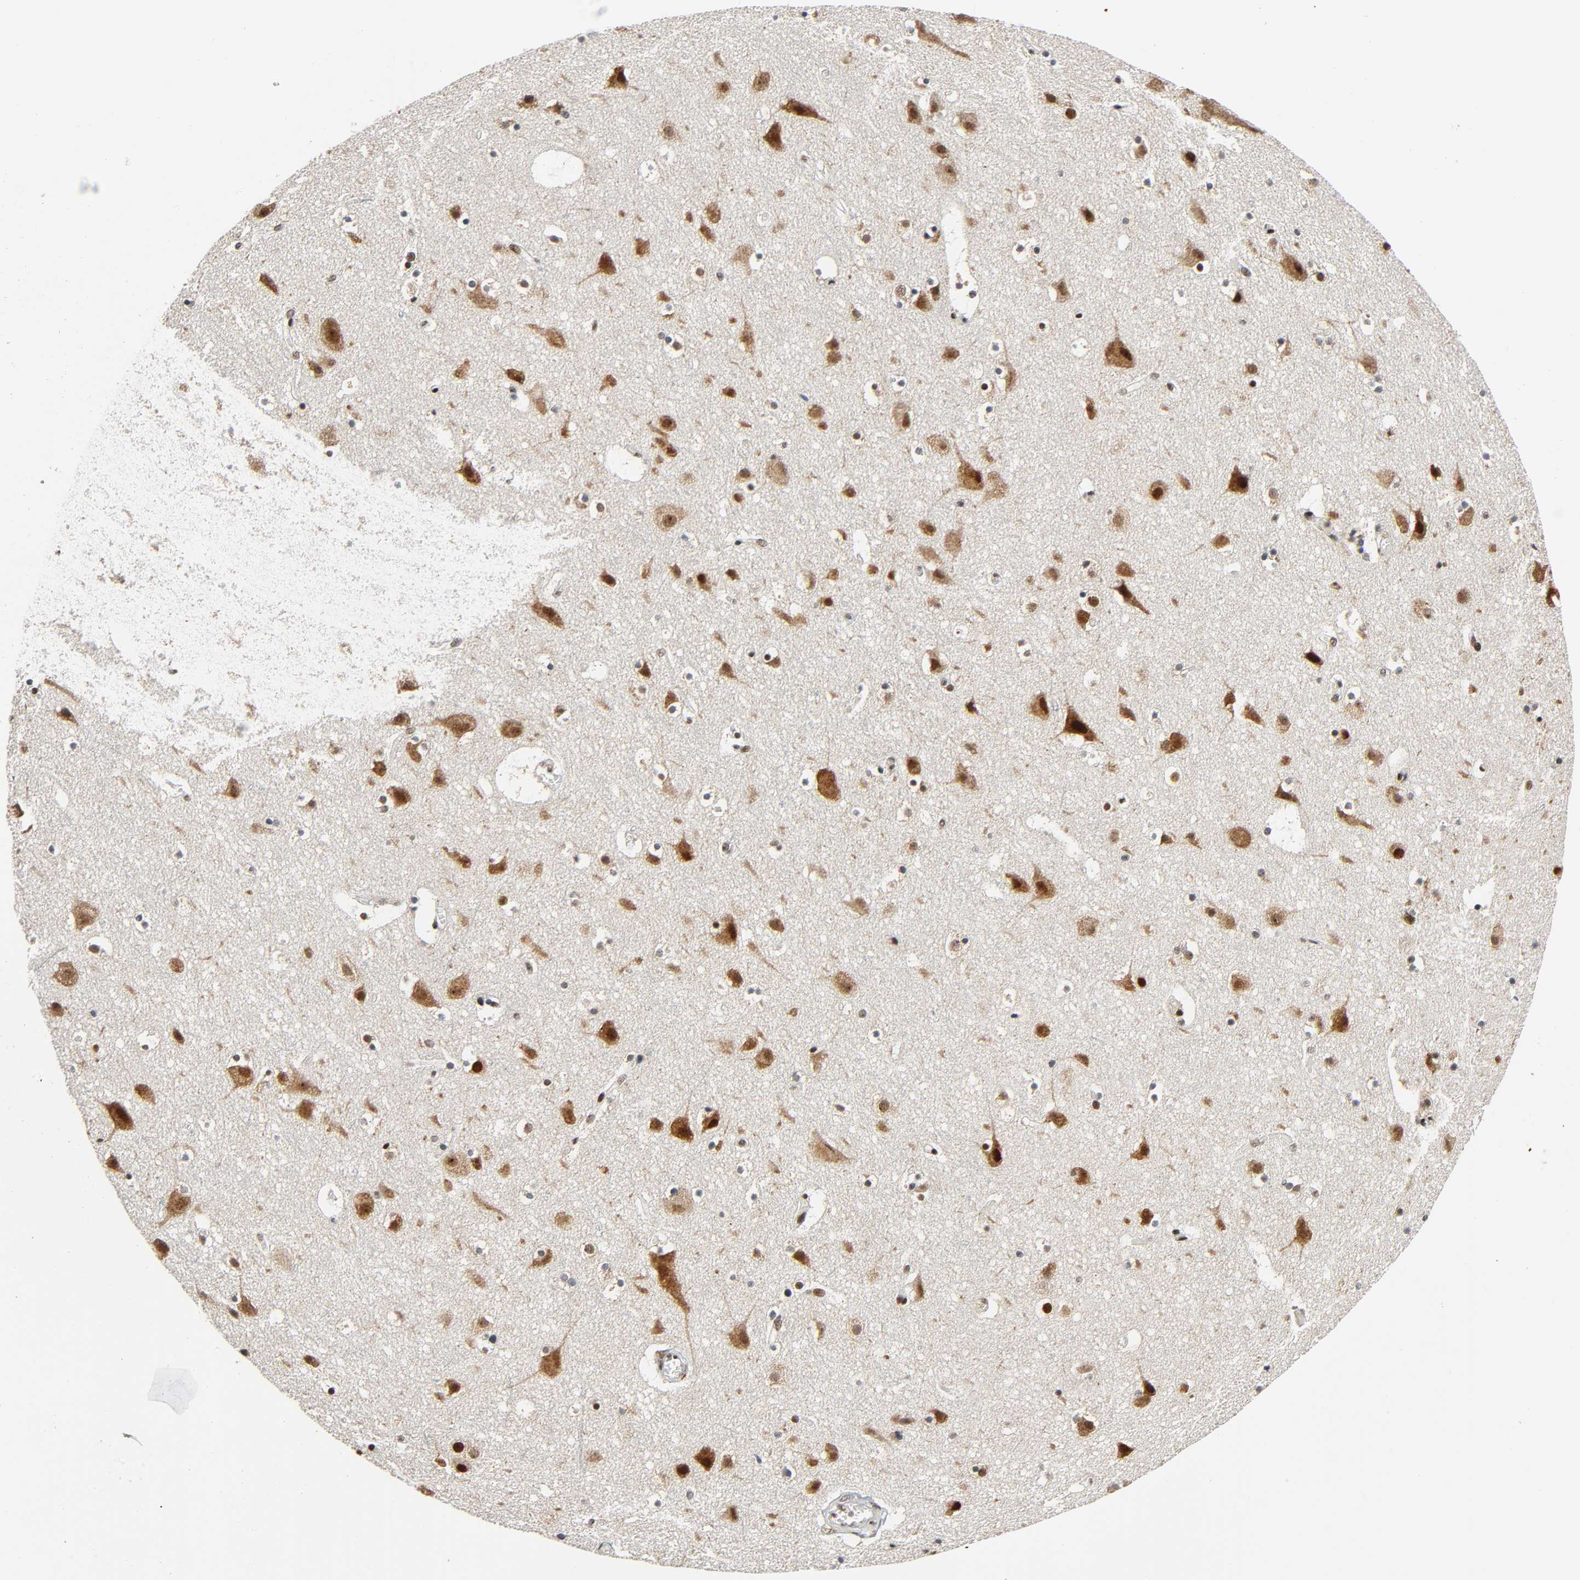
{"staining": {"intensity": "moderate", "quantity": ">75%", "location": "nuclear"}, "tissue": "cerebral cortex", "cell_type": "Endothelial cells", "image_type": "normal", "snomed": [{"axis": "morphology", "description": "Normal tissue, NOS"}, {"axis": "topography", "description": "Cerebral cortex"}], "caption": "Immunohistochemistry of benign human cerebral cortex displays medium levels of moderate nuclear positivity in approximately >75% of endothelial cells. Immunohistochemistry (ihc) stains the protein in brown and the nuclei are stained blue.", "gene": "CDK9", "patient": {"sex": "male", "age": 45}}